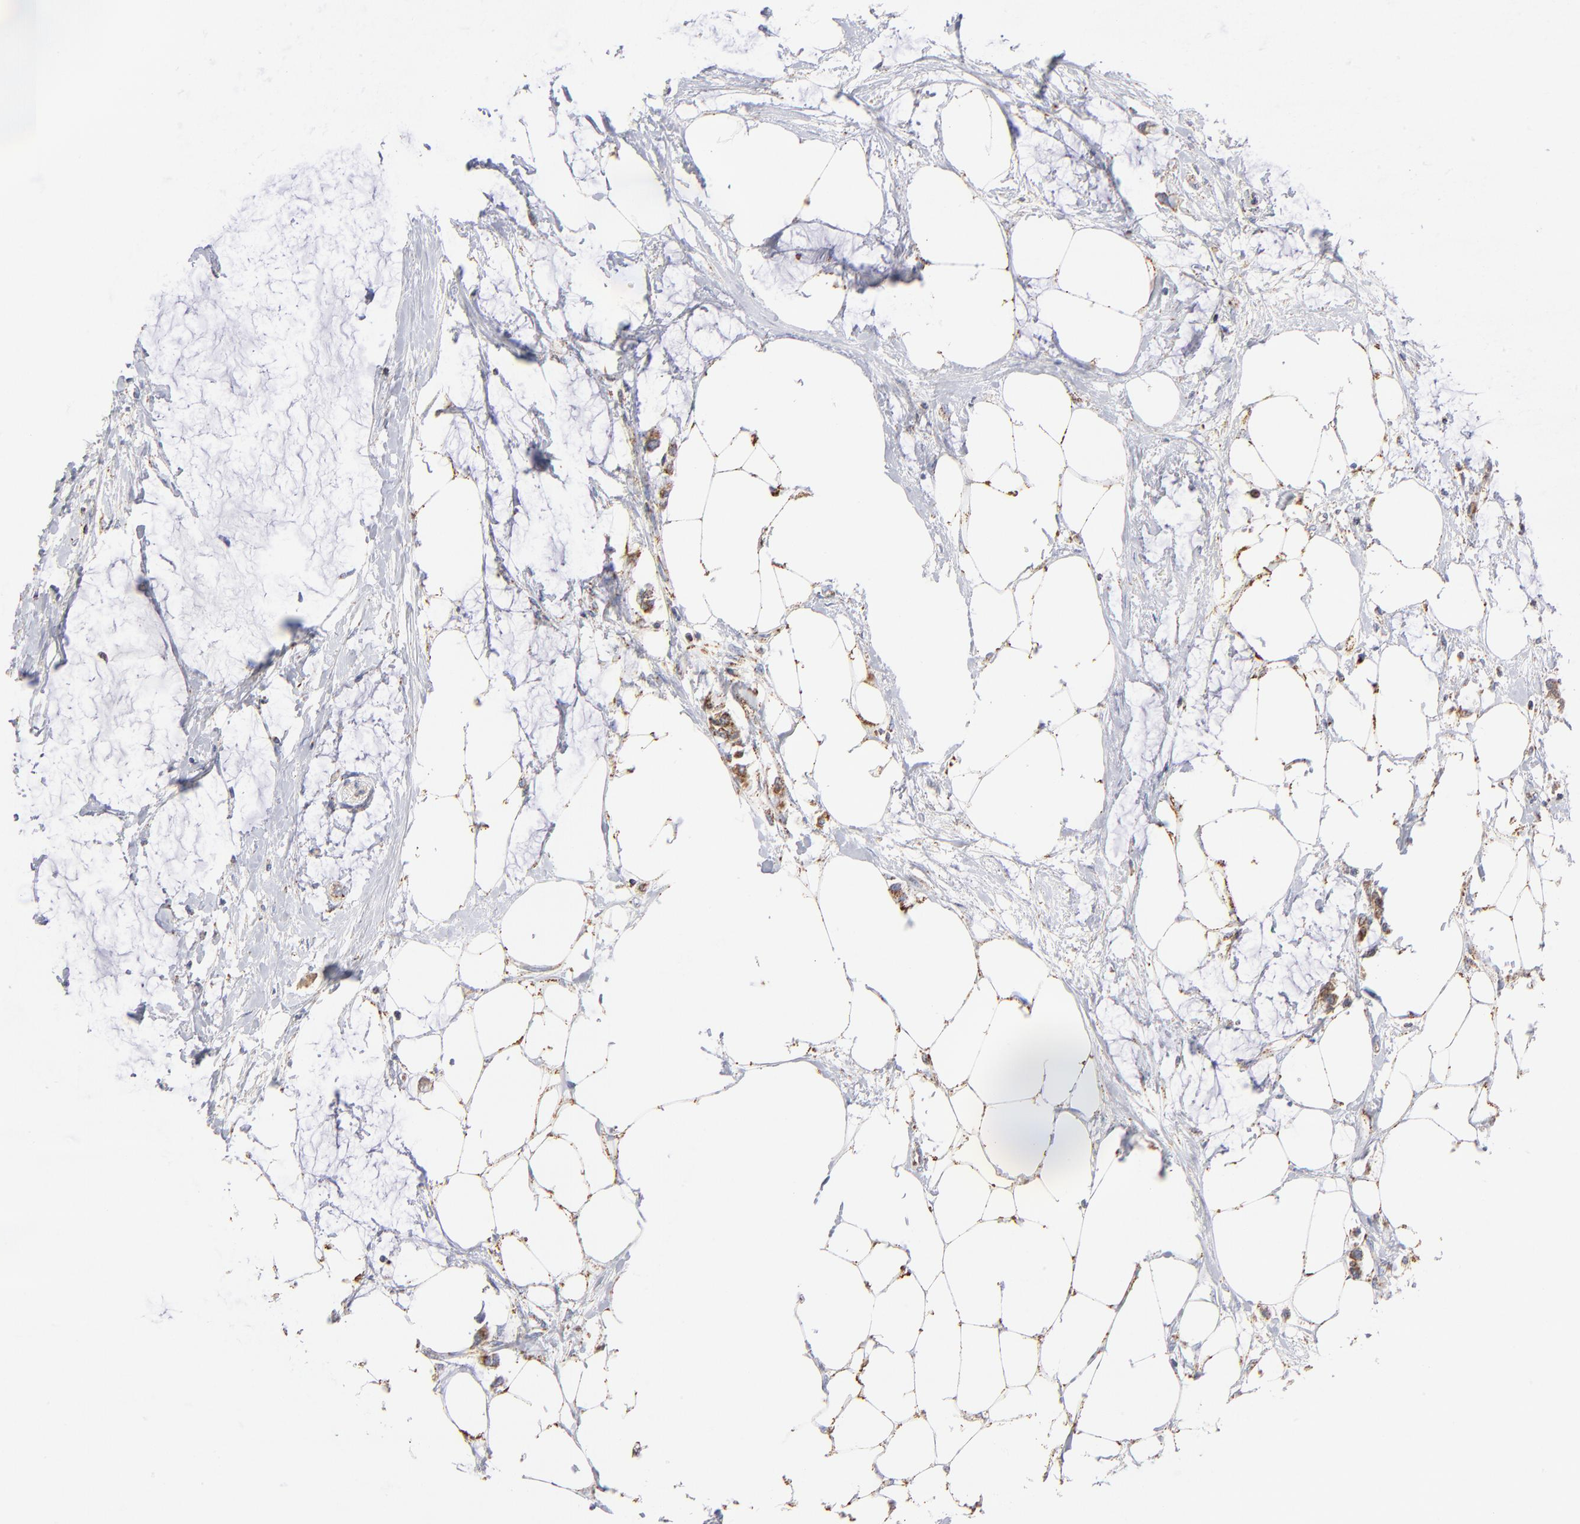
{"staining": {"intensity": "weak", "quantity": ">75%", "location": "cytoplasmic/membranous"}, "tissue": "colorectal cancer", "cell_type": "Tumor cells", "image_type": "cancer", "snomed": [{"axis": "morphology", "description": "Normal tissue, NOS"}, {"axis": "morphology", "description": "Adenocarcinoma, NOS"}, {"axis": "topography", "description": "Colon"}, {"axis": "topography", "description": "Peripheral nerve tissue"}], "caption": "Colorectal adenocarcinoma stained with a brown dye exhibits weak cytoplasmic/membranous positive positivity in about >75% of tumor cells.", "gene": "DLAT", "patient": {"sex": "male", "age": 14}}